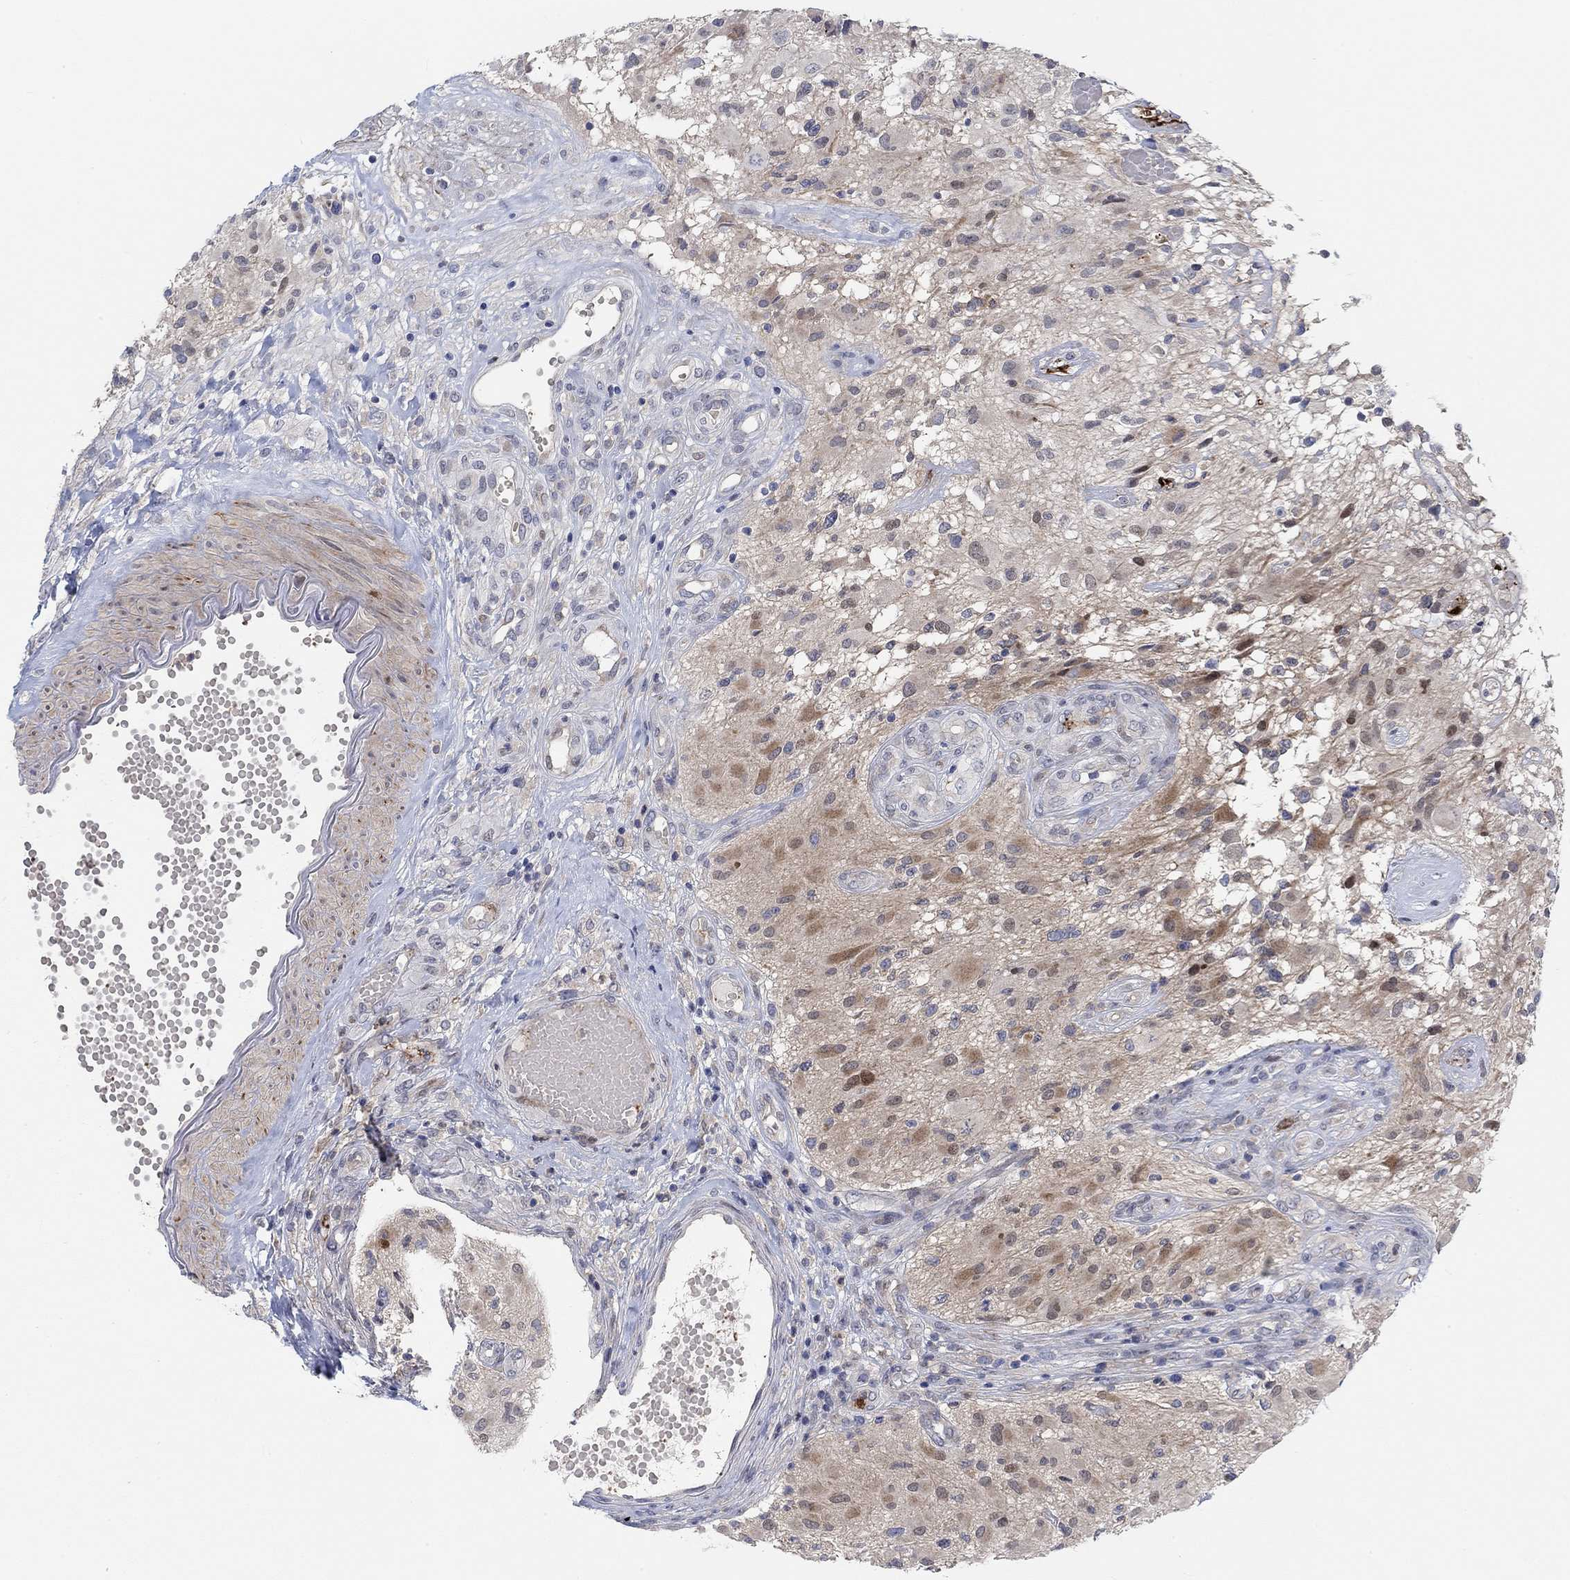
{"staining": {"intensity": "negative", "quantity": "none", "location": "none"}, "tissue": "glioma", "cell_type": "Tumor cells", "image_type": "cancer", "snomed": [{"axis": "morphology", "description": "Glioma, malignant, High grade"}, {"axis": "topography", "description": "Brain"}], "caption": "This photomicrograph is of glioma stained with immunohistochemistry to label a protein in brown with the nuclei are counter-stained blue. There is no staining in tumor cells.", "gene": "PMFBP1", "patient": {"sex": "female", "age": 63}}